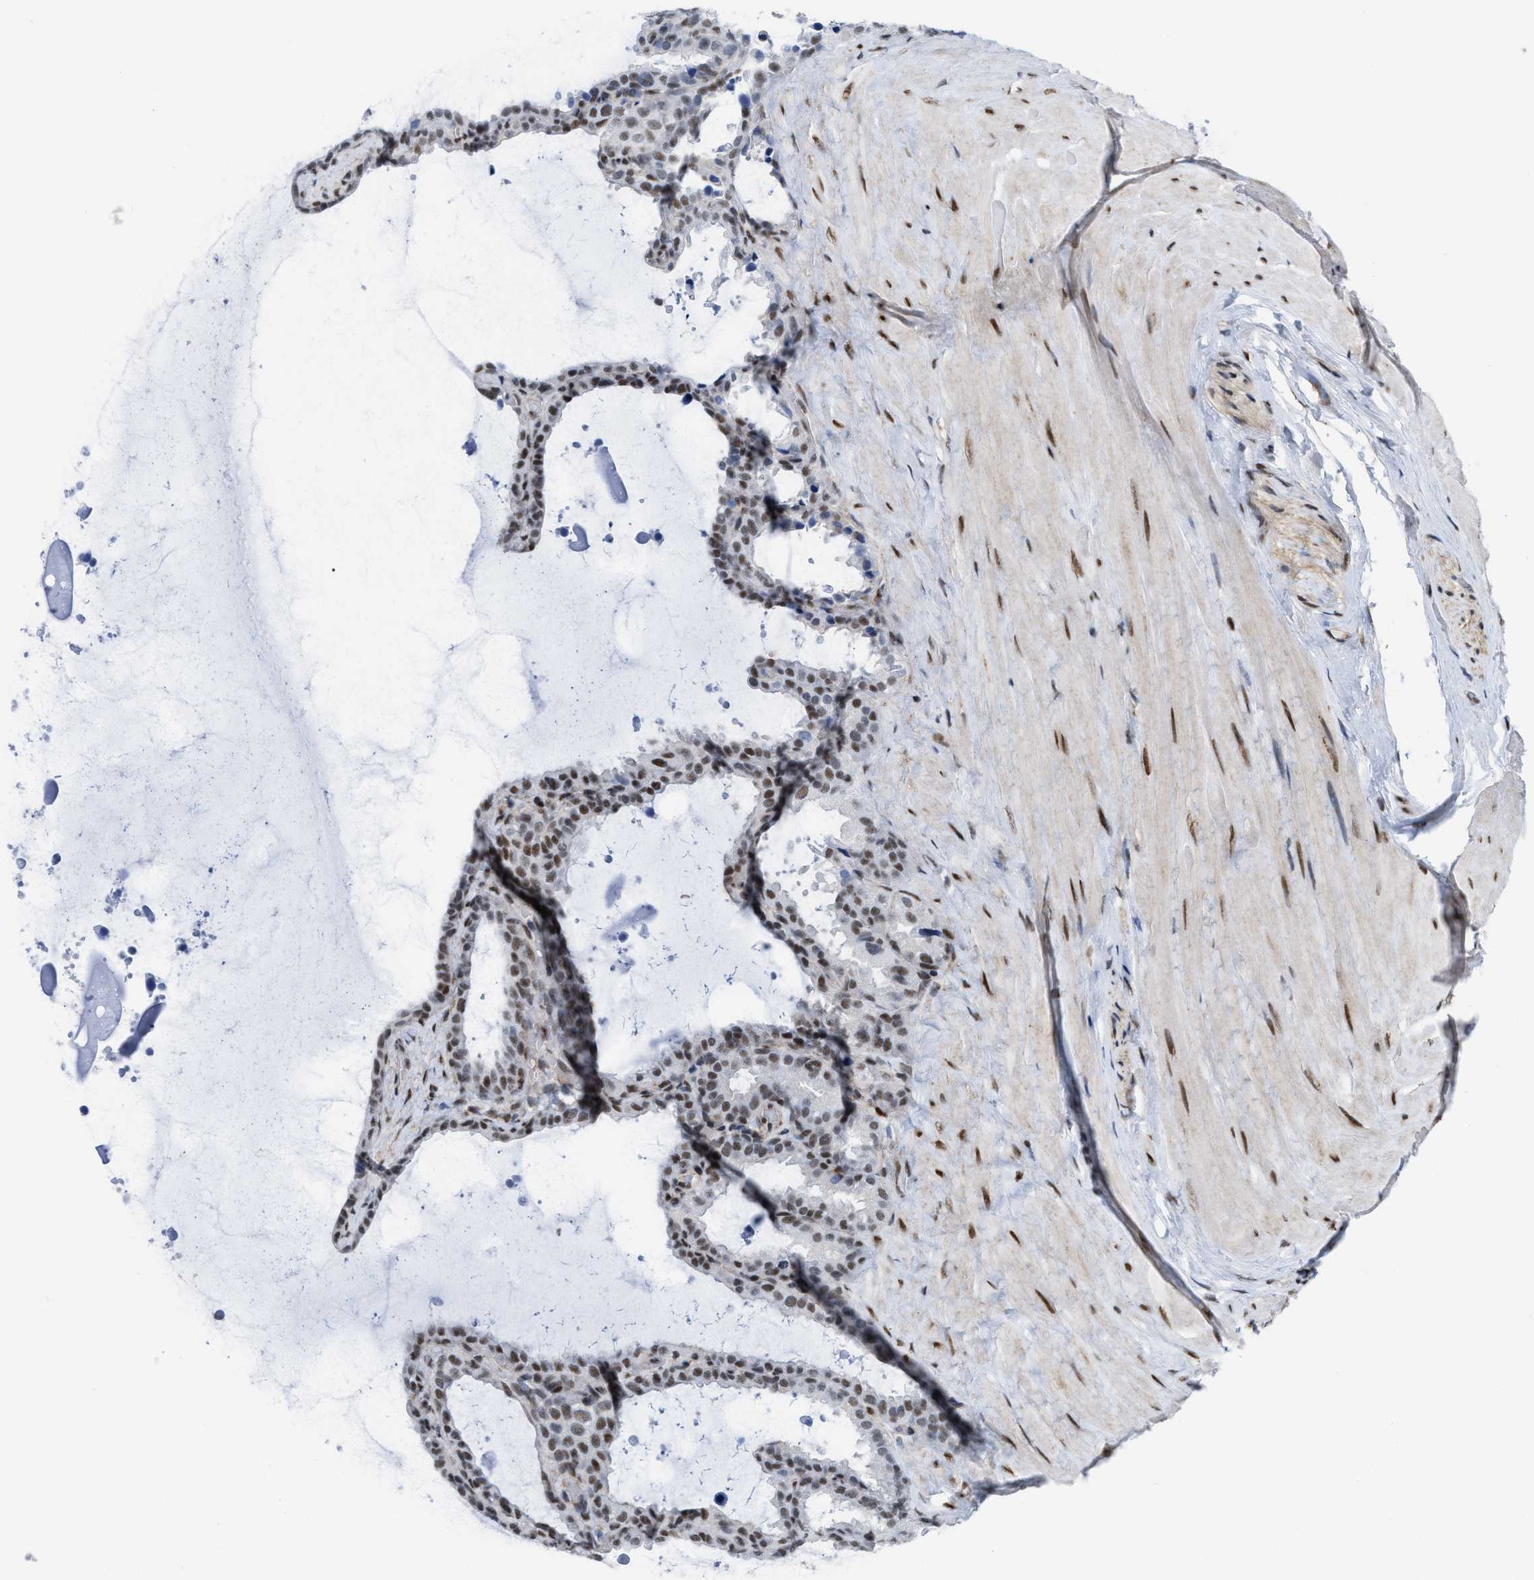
{"staining": {"intensity": "moderate", "quantity": "25%-75%", "location": "nuclear"}, "tissue": "seminal vesicle", "cell_type": "Glandular cells", "image_type": "normal", "snomed": [{"axis": "morphology", "description": "Normal tissue, NOS"}, {"axis": "topography", "description": "Seminal veicle"}], "caption": "Brown immunohistochemical staining in benign seminal vesicle demonstrates moderate nuclear positivity in about 25%-75% of glandular cells.", "gene": "MIER1", "patient": {"sex": "male", "age": 46}}